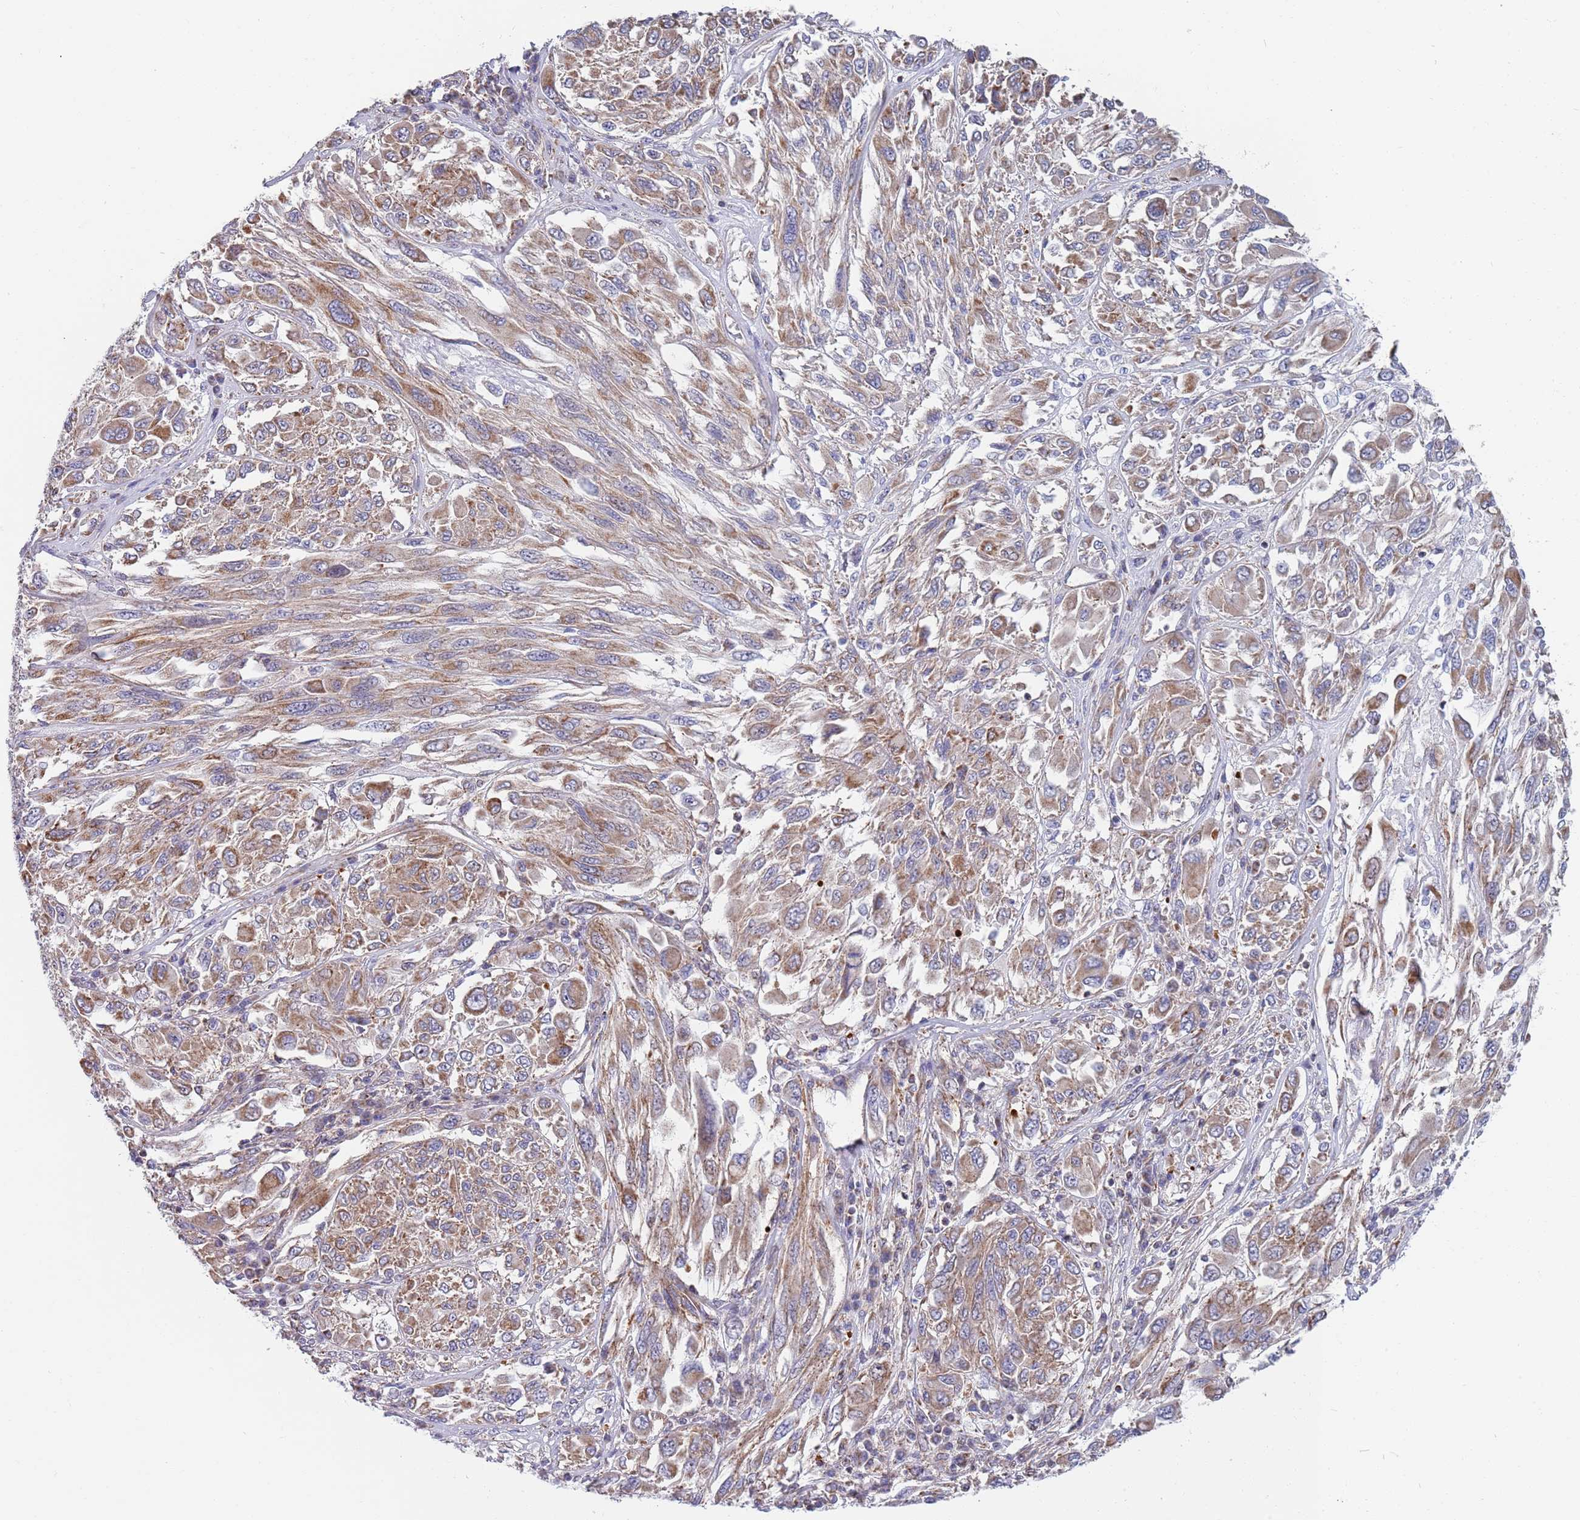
{"staining": {"intensity": "moderate", "quantity": ">75%", "location": "cytoplasmic/membranous"}, "tissue": "melanoma", "cell_type": "Tumor cells", "image_type": "cancer", "snomed": [{"axis": "morphology", "description": "Malignant melanoma, NOS"}, {"axis": "topography", "description": "Skin"}], "caption": "Protein staining of melanoma tissue displays moderate cytoplasmic/membranous positivity in about >75% of tumor cells.", "gene": "PWWP3A", "patient": {"sex": "female", "age": 91}}